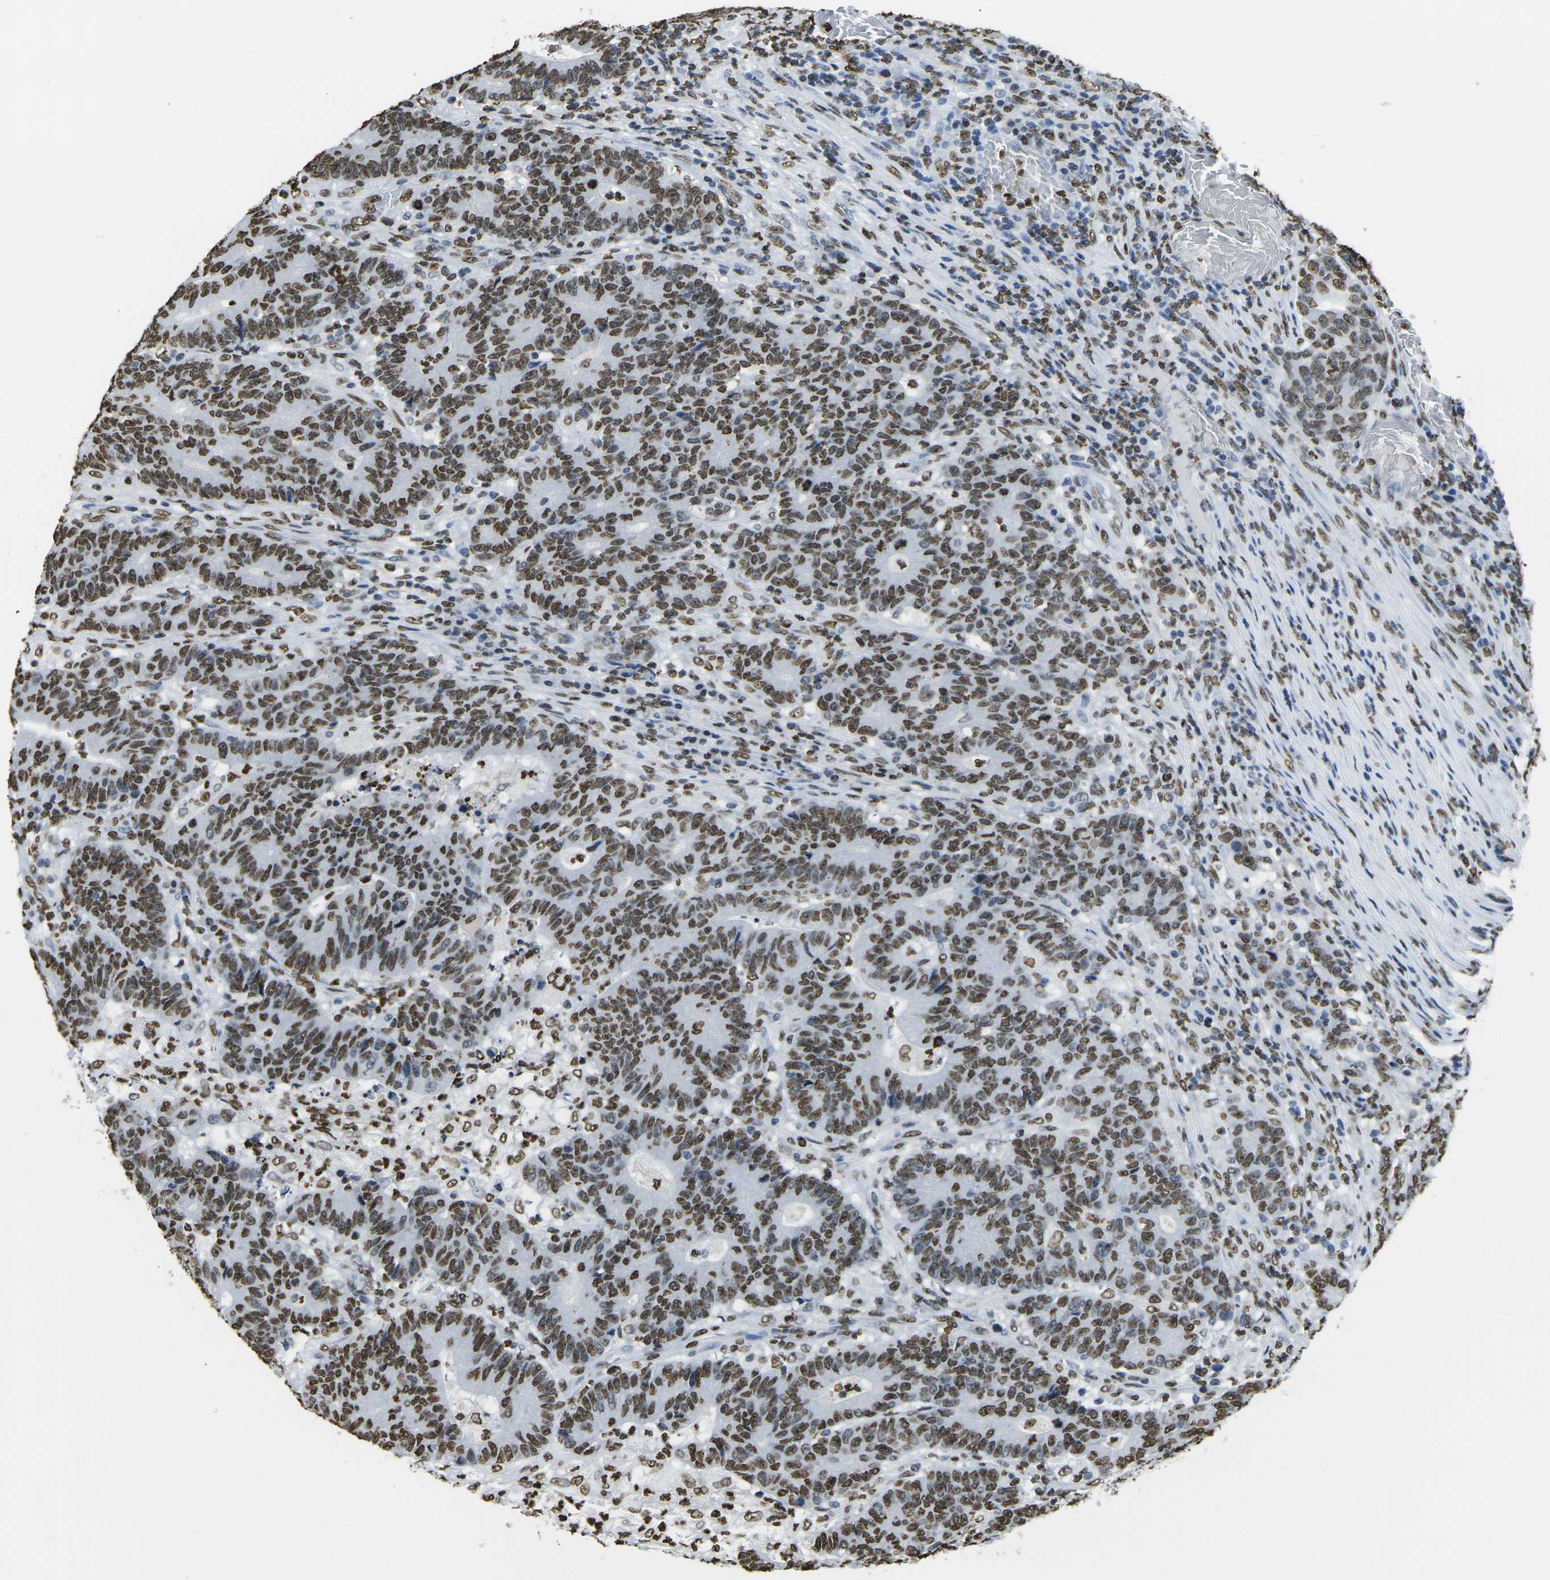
{"staining": {"intensity": "strong", "quantity": ">75%", "location": "nuclear"}, "tissue": "colorectal cancer", "cell_type": "Tumor cells", "image_type": "cancer", "snomed": [{"axis": "morphology", "description": "Normal tissue, NOS"}, {"axis": "morphology", "description": "Adenocarcinoma, NOS"}, {"axis": "topography", "description": "Colon"}], "caption": "The micrograph shows a brown stain indicating the presence of a protein in the nuclear of tumor cells in adenocarcinoma (colorectal).", "gene": "DRAXIN", "patient": {"sex": "female", "age": 75}}